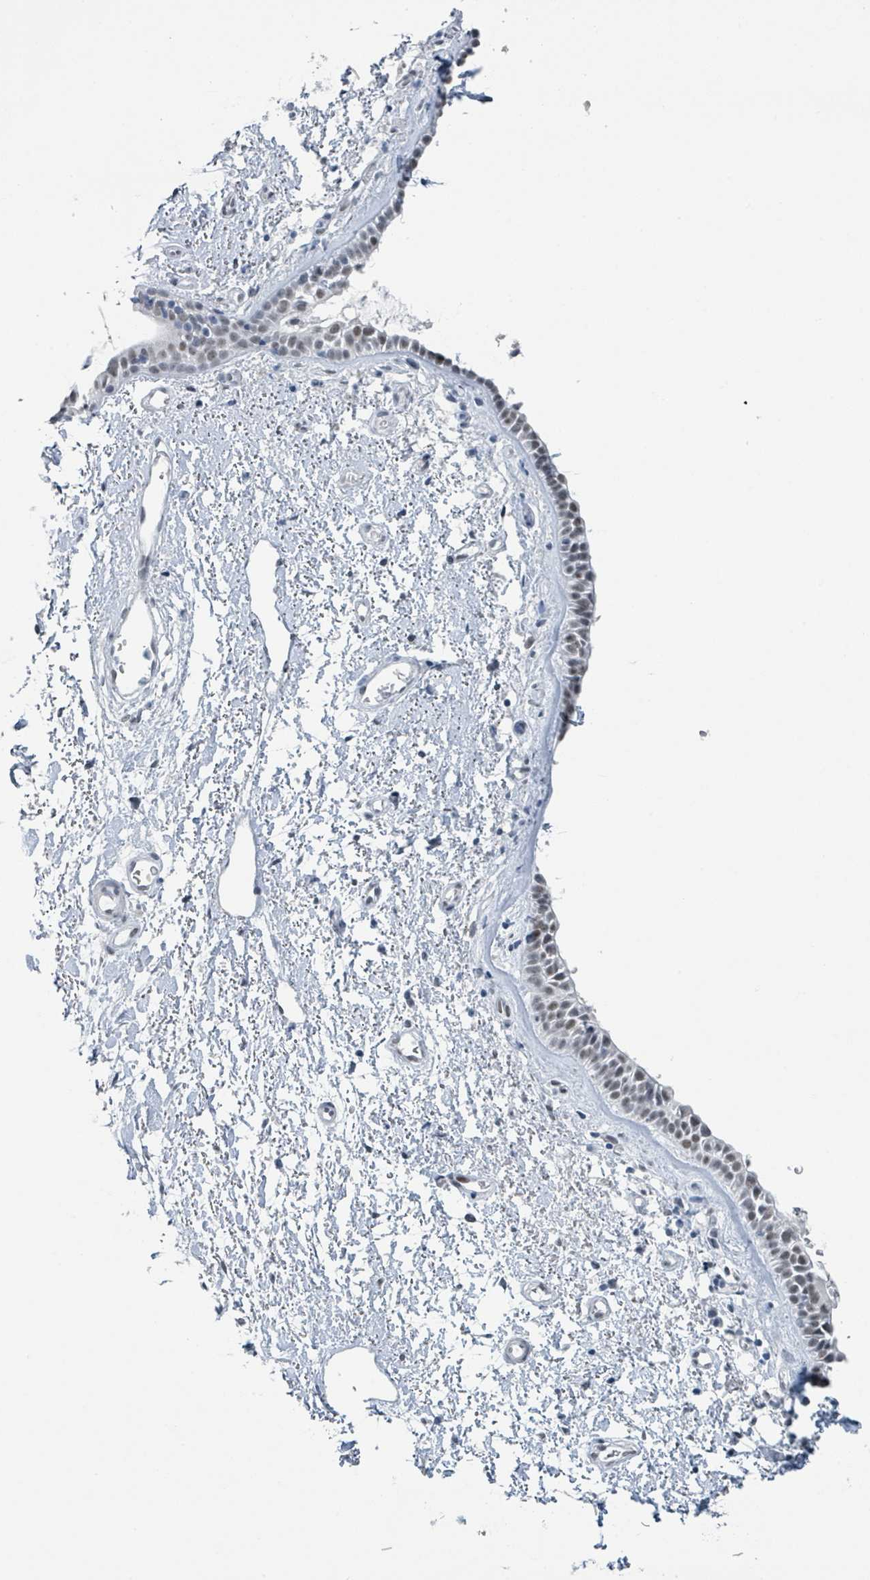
{"staining": {"intensity": "moderate", "quantity": "25%-75%", "location": "nuclear"}, "tissue": "nasopharynx", "cell_type": "Respiratory epithelial cells", "image_type": "normal", "snomed": [{"axis": "morphology", "description": "Normal tissue, NOS"}, {"axis": "topography", "description": "Cartilage tissue"}, {"axis": "topography", "description": "Nasopharynx"}], "caption": "Respiratory epithelial cells exhibit medium levels of moderate nuclear positivity in about 25%-75% of cells in unremarkable nasopharynx. (Brightfield microscopy of DAB IHC at high magnification).", "gene": "EHMT2", "patient": {"sex": "male", "age": 56}}